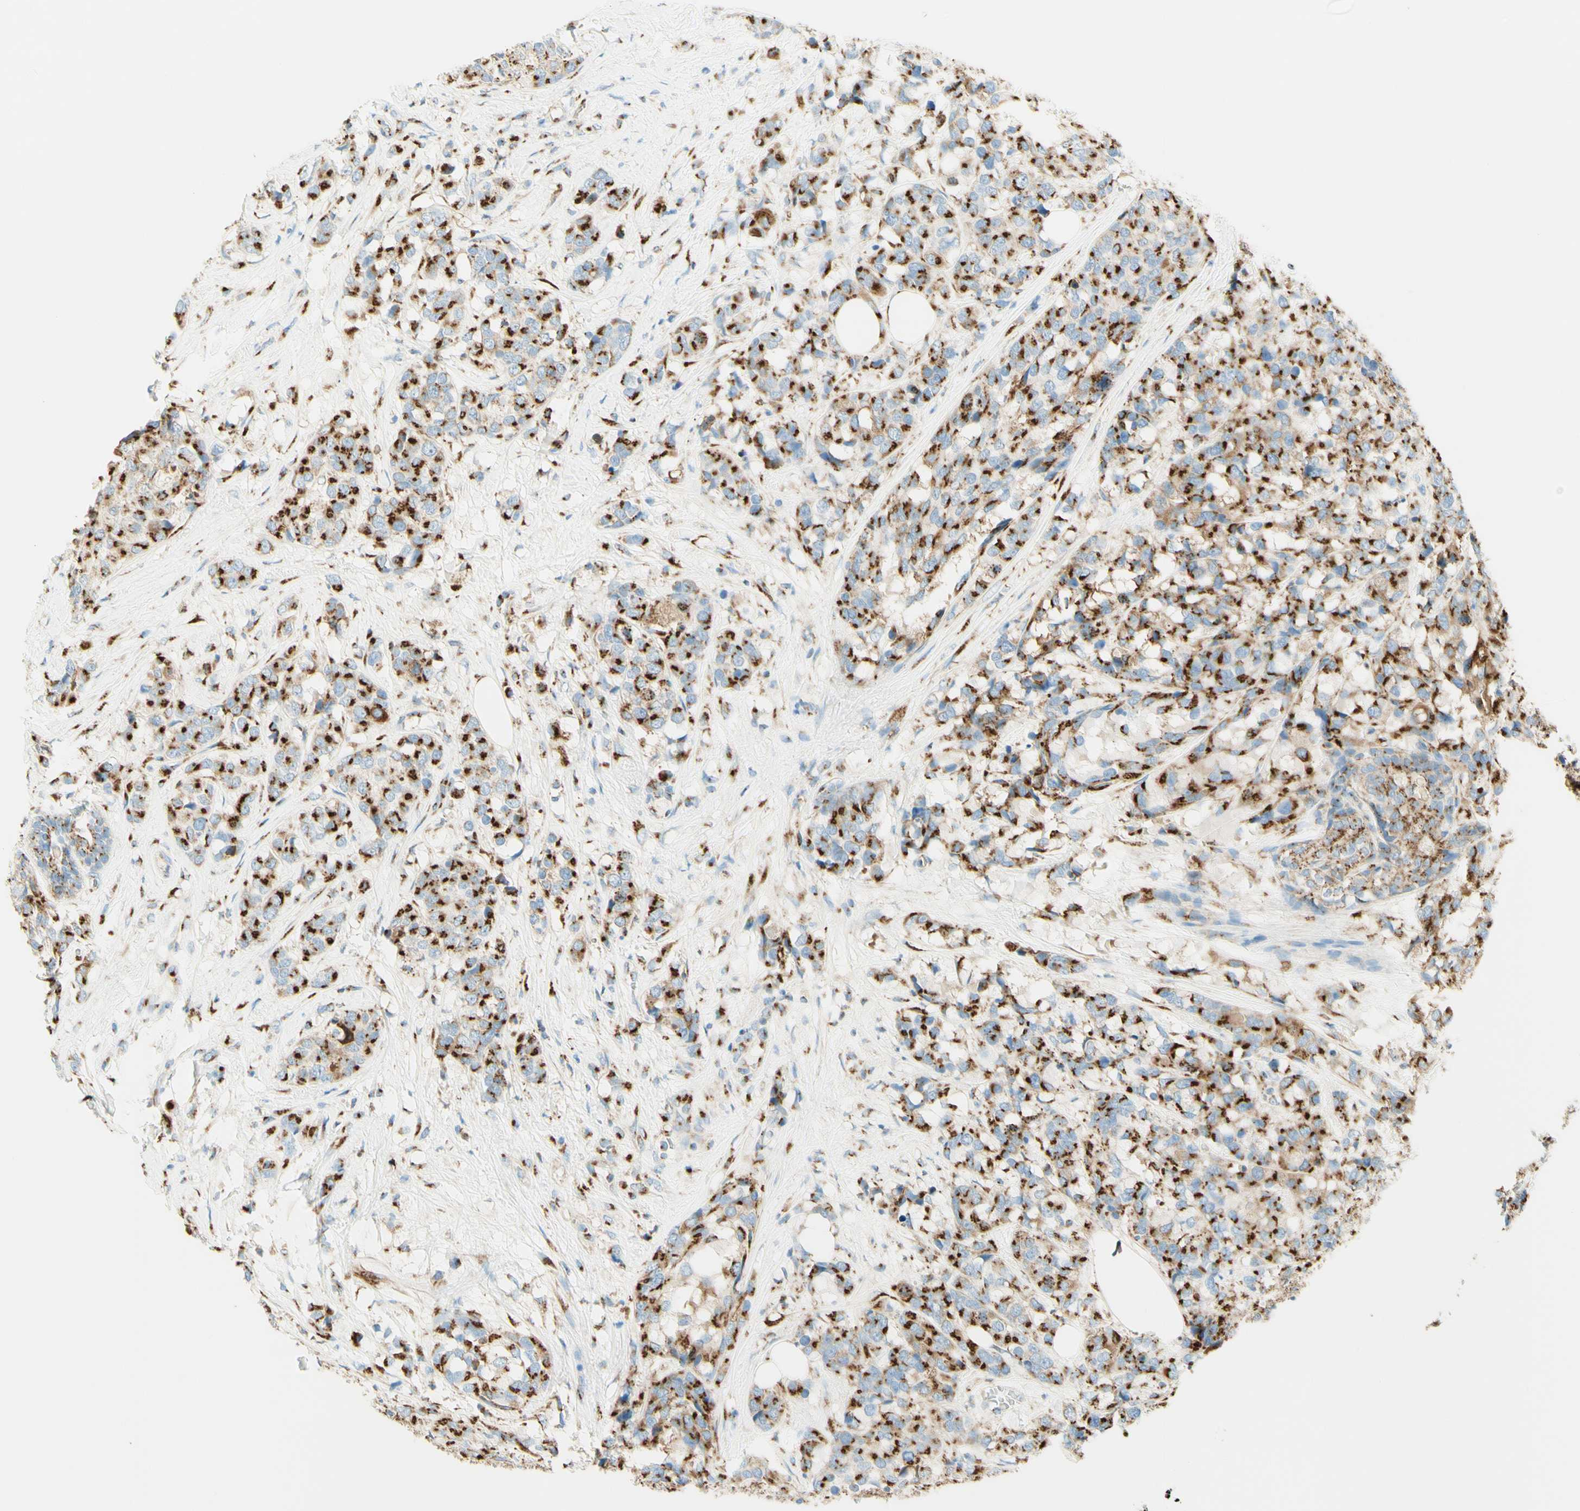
{"staining": {"intensity": "strong", "quantity": ">75%", "location": "cytoplasmic/membranous"}, "tissue": "breast cancer", "cell_type": "Tumor cells", "image_type": "cancer", "snomed": [{"axis": "morphology", "description": "Lobular carcinoma"}, {"axis": "topography", "description": "Breast"}], "caption": "An immunohistochemistry (IHC) image of tumor tissue is shown. Protein staining in brown shows strong cytoplasmic/membranous positivity in breast cancer within tumor cells. (Brightfield microscopy of DAB IHC at high magnification).", "gene": "GOLGB1", "patient": {"sex": "female", "age": 59}}